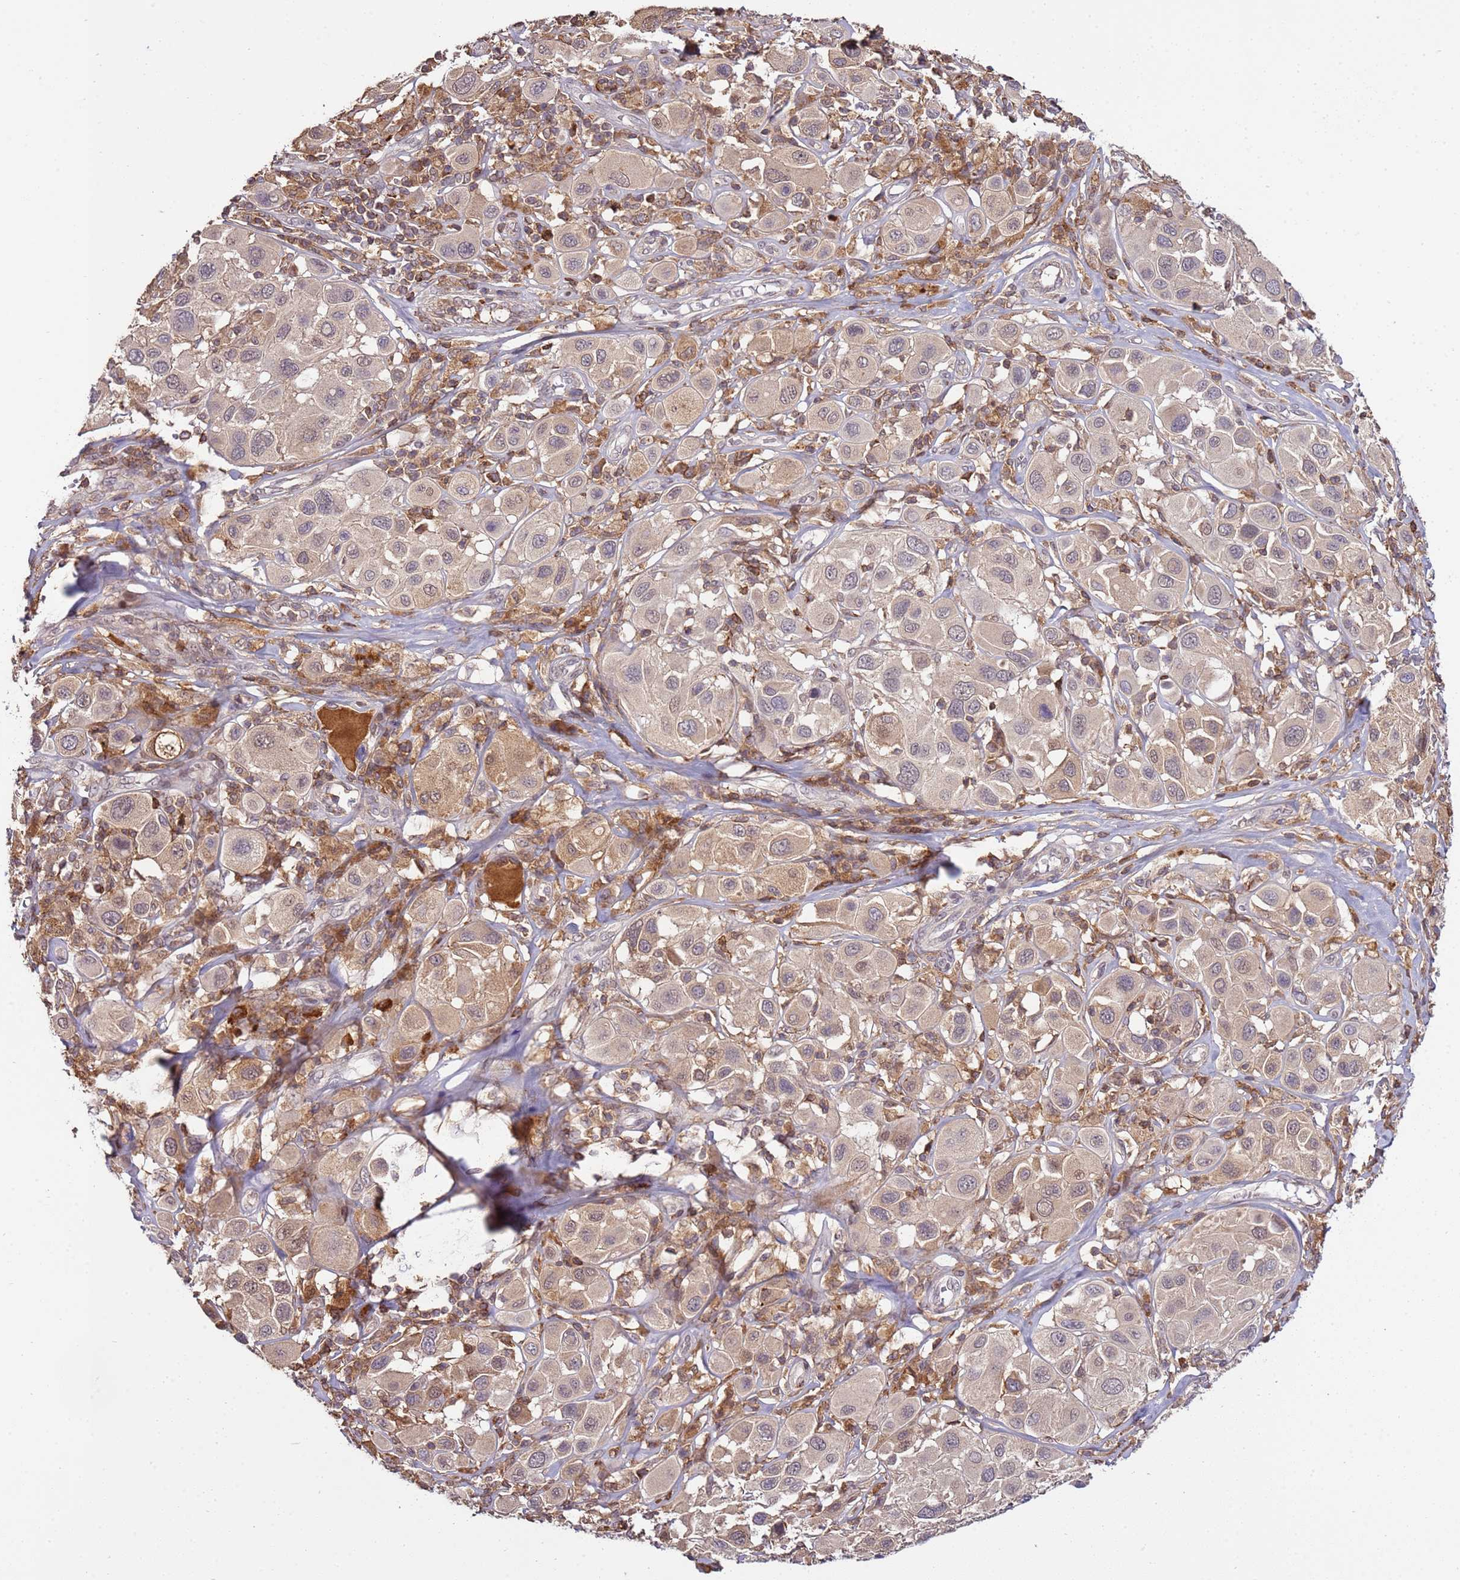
{"staining": {"intensity": "weak", "quantity": "25%-75%", "location": "cytoplasmic/membranous"}, "tissue": "melanoma", "cell_type": "Tumor cells", "image_type": "cancer", "snomed": [{"axis": "morphology", "description": "Malignant melanoma, Metastatic site"}, {"axis": "topography", "description": "Skin"}], "caption": "Protein expression by IHC demonstrates weak cytoplasmic/membranous expression in about 25%-75% of tumor cells in melanoma.", "gene": "ZNF624", "patient": {"sex": "male", "age": 41}}